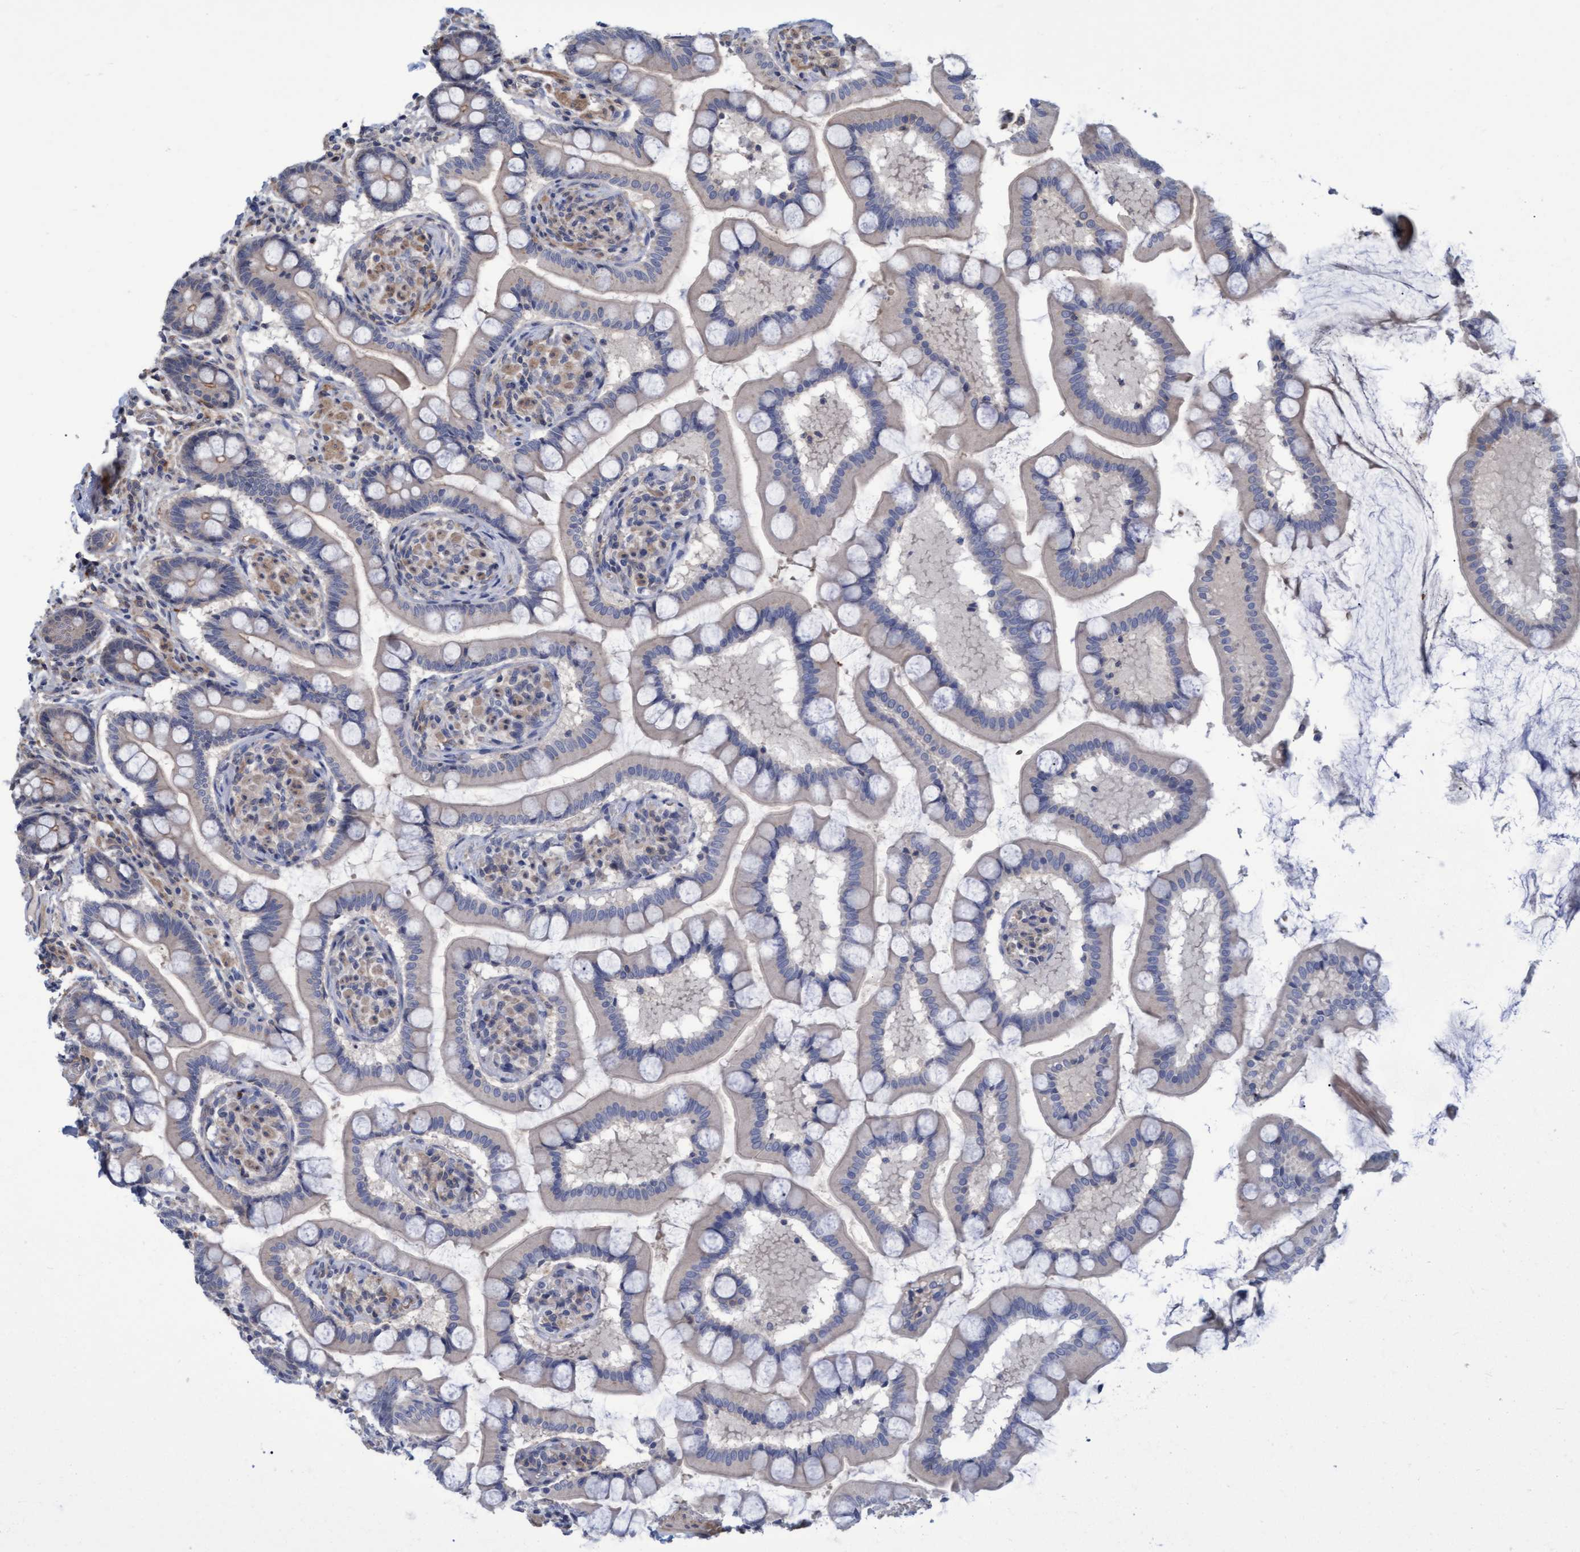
{"staining": {"intensity": "moderate", "quantity": "25%-75%", "location": "cytoplasmic/membranous"}, "tissue": "small intestine", "cell_type": "Glandular cells", "image_type": "normal", "snomed": [{"axis": "morphology", "description": "Normal tissue, NOS"}, {"axis": "topography", "description": "Small intestine"}], "caption": "High-power microscopy captured an immunohistochemistry (IHC) micrograph of benign small intestine, revealing moderate cytoplasmic/membranous positivity in approximately 25%-75% of glandular cells. (DAB (3,3'-diaminobenzidine) = brown stain, brightfield microscopy at high magnification).", "gene": "NAA15", "patient": {"sex": "male", "age": 41}}